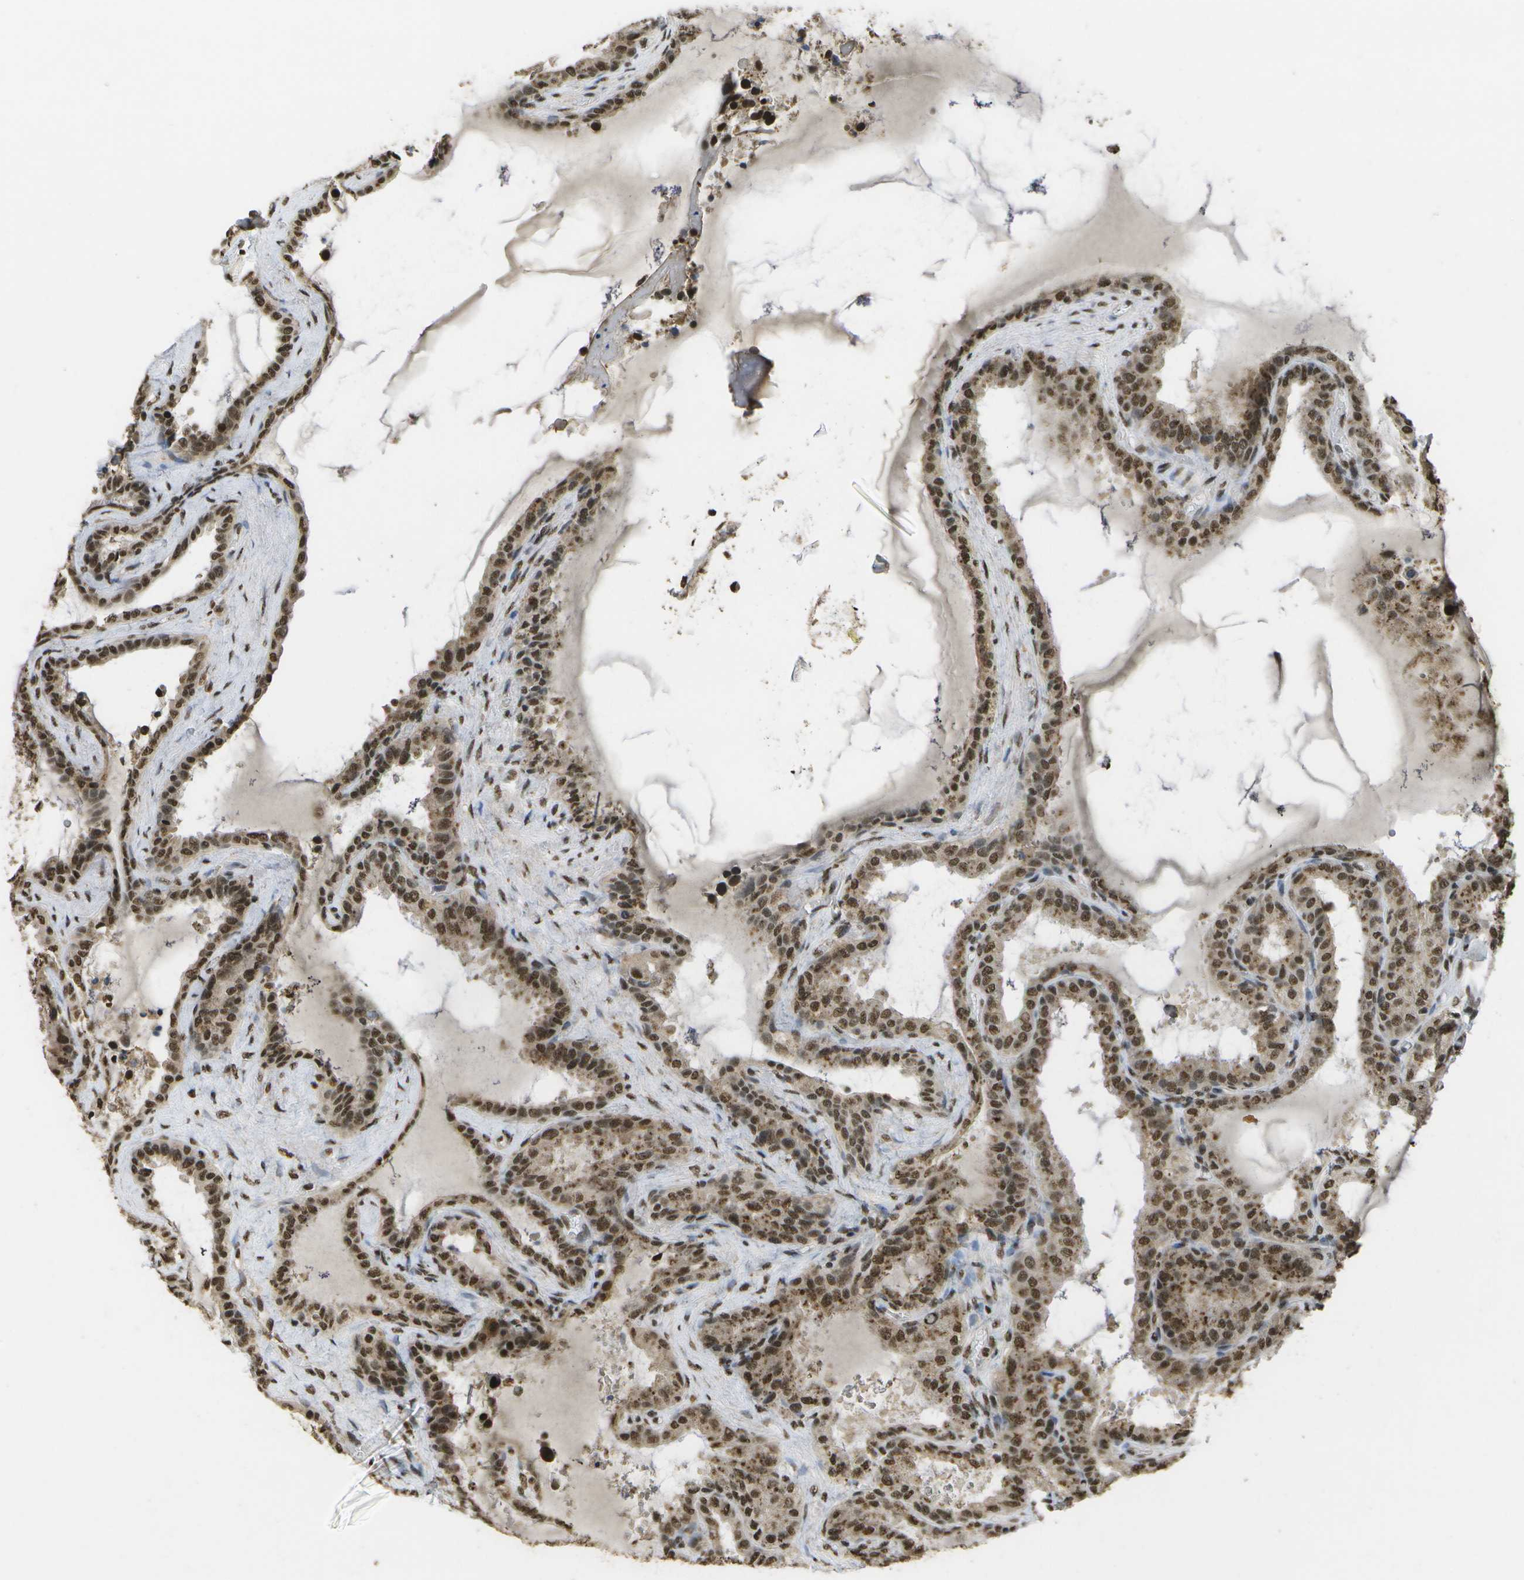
{"staining": {"intensity": "moderate", "quantity": ">75%", "location": "cytoplasmic/membranous,nuclear"}, "tissue": "seminal vesicle", "cell_type": "Glandular cells", "image_type": "normal", "snomed": [{"axis": "morphology", "description": "Normal tissue, NOS"}, {"axis": "topography", "description": "Seminal veicle"}], "caption": "Protein staining shows moderate cytoplasmic/membranous,nuclear expression in approximately >75% of glandular cells in normal seminal vesicle.", "gene": "SPEN", "patient": {"sex": "male", "age": 46}}